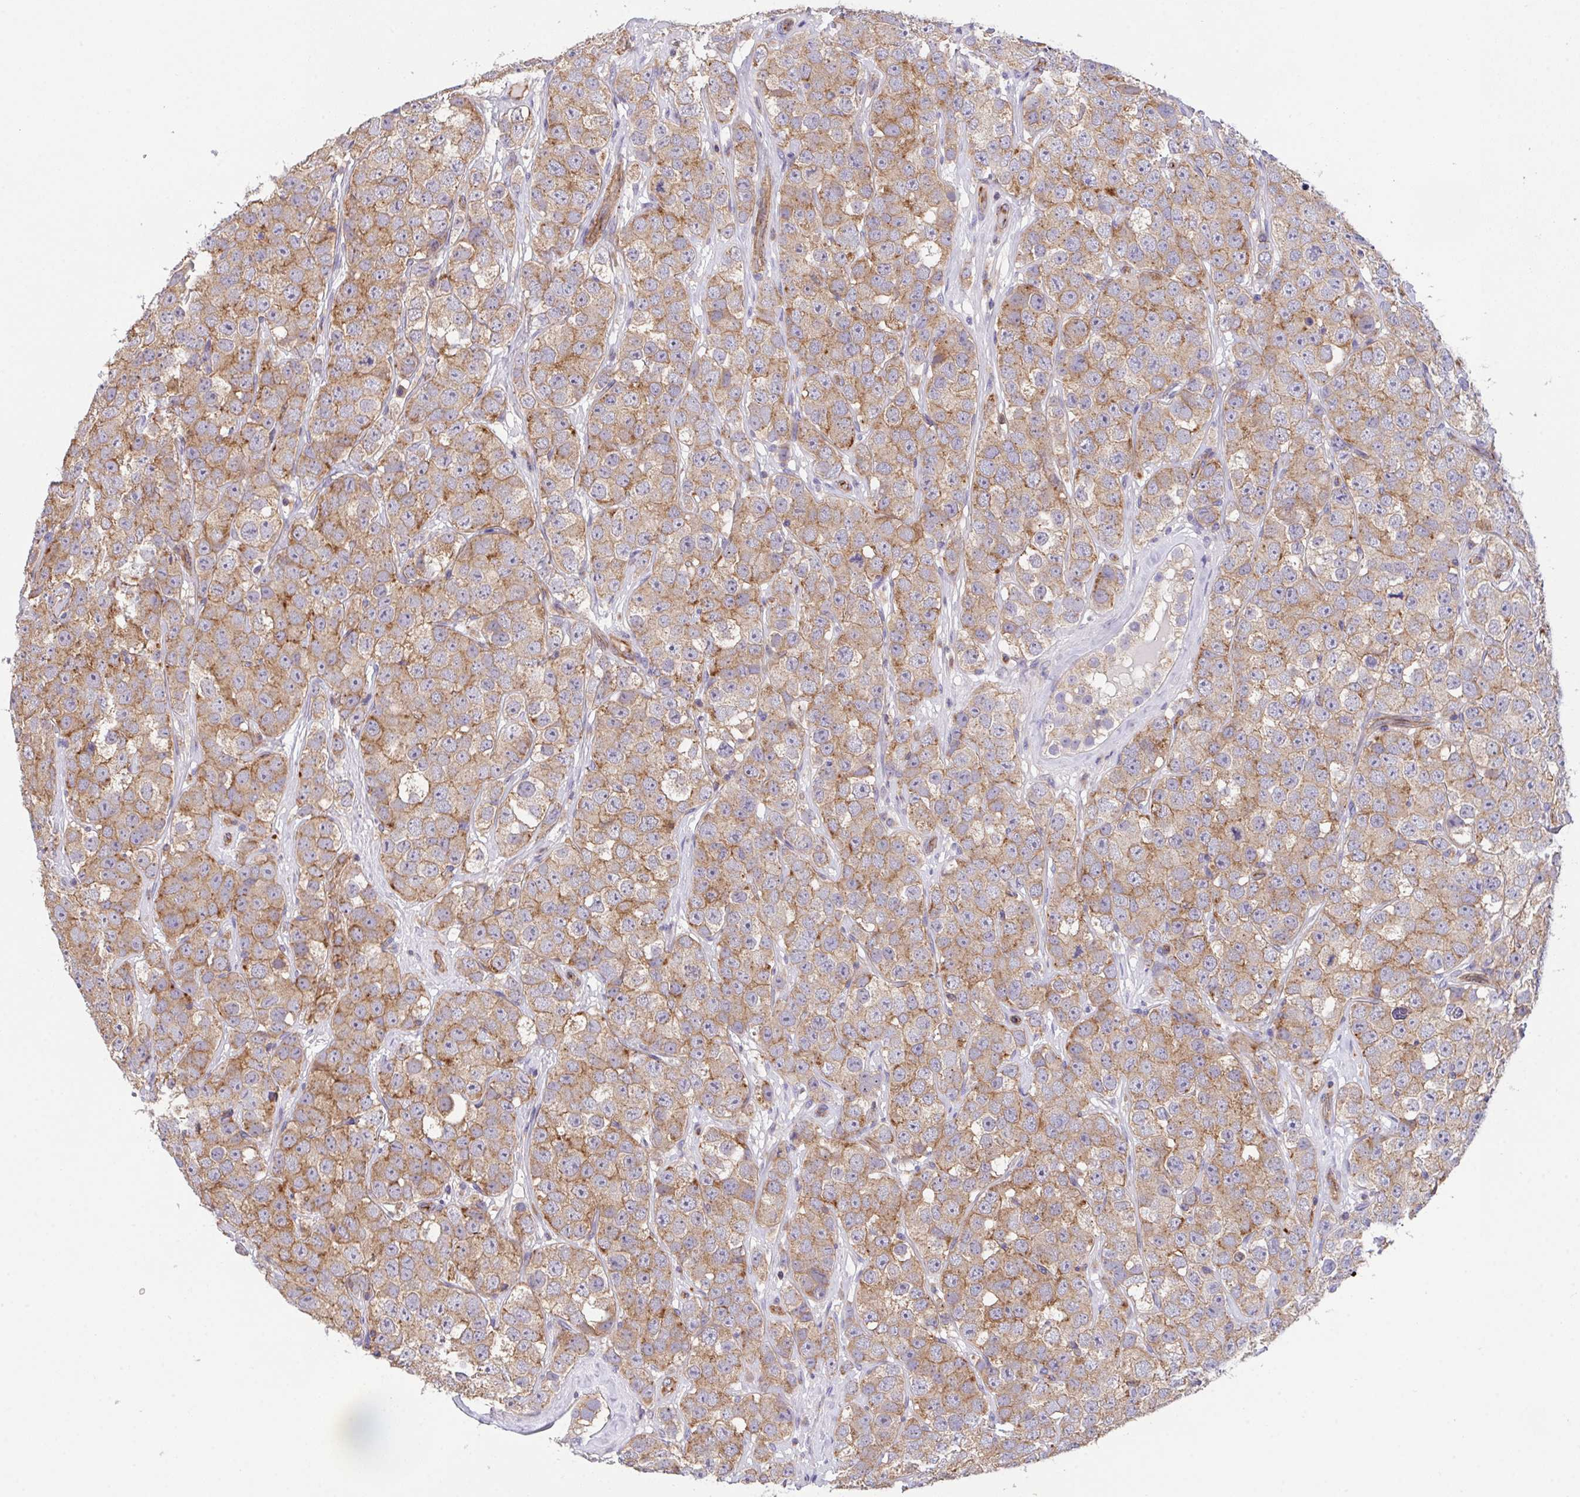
{"staining": {"intensity": "moderate", "quantity": "25%-75%", "location": "cytoplasmic/membranous"}, "tissue": "testis cancer", "cell_type": "Tumor cells", "image_type": "cancer", "snomed": [{"axis": "morphology", "description": "Seminoma, NOS"}, {"axis": "topography", "description": "Testis"}], "caption": "Tumor cells display moderate cytoplasmic/membranous expression in approximately 25%-75% of cells in testis seminoma.", "gene": "C4orf36", "patient": {"sex": "male", "age": 28}}